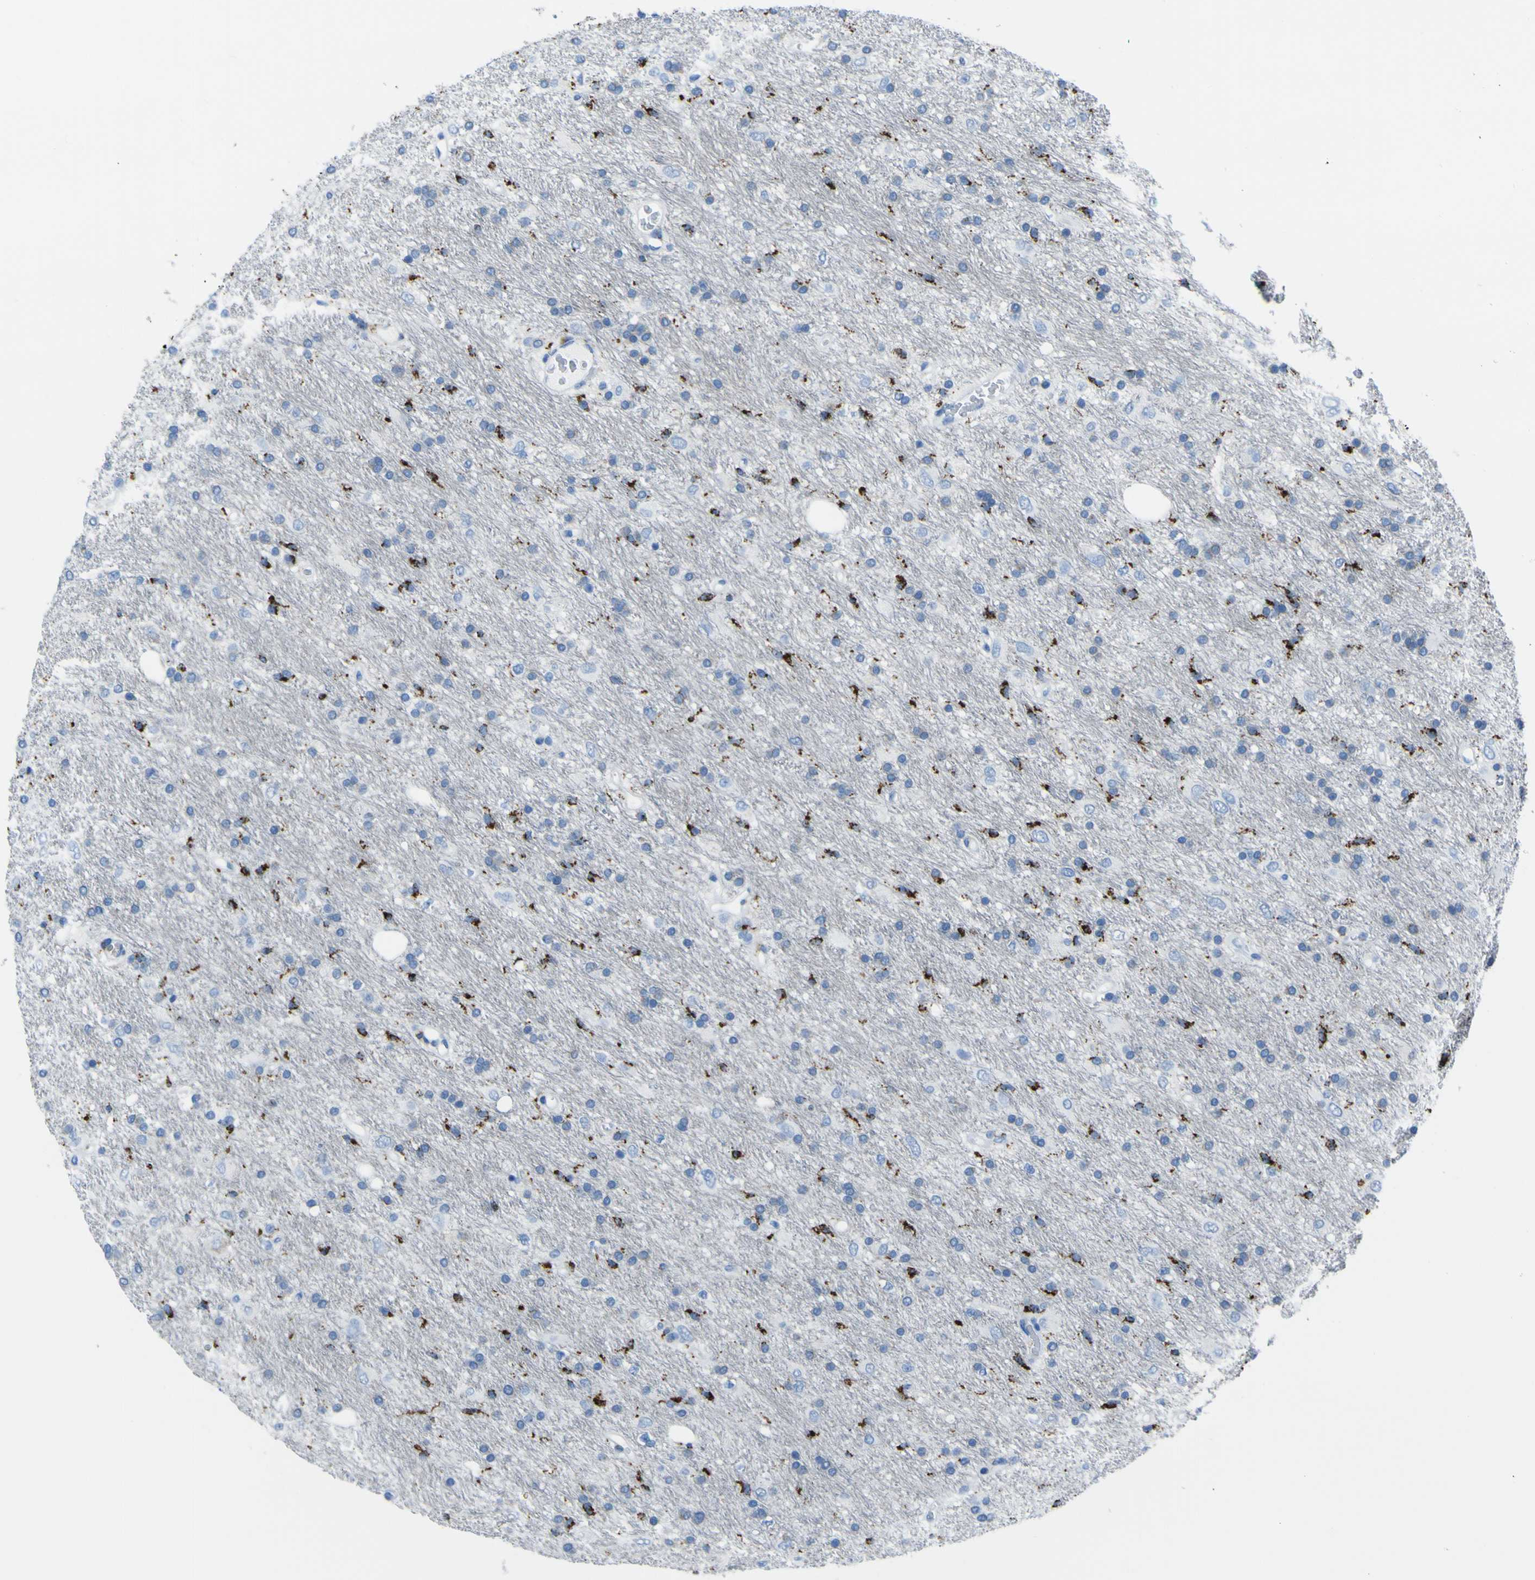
{"staining": {"intensity": "strong", "quantity": "<25%", "location": "cytoplasmic/membranous"}, "tissue": "glioma", "cell_type": "Tumor cells", "image_type": "cancer", "snomed": [{"axis": "morphology", "description": "Glioma, malignant, Low grade"}, {"axis": "topography", "description": "Brain"}], "caption": "Immunohistochemical staining of malignant low-grade glioma reveals strong cytoplasmic/membranous protein positivity in about <25% of tumor cells.", "gene": "ACSL1", "patient": {"sex": "male", "age": 77}}